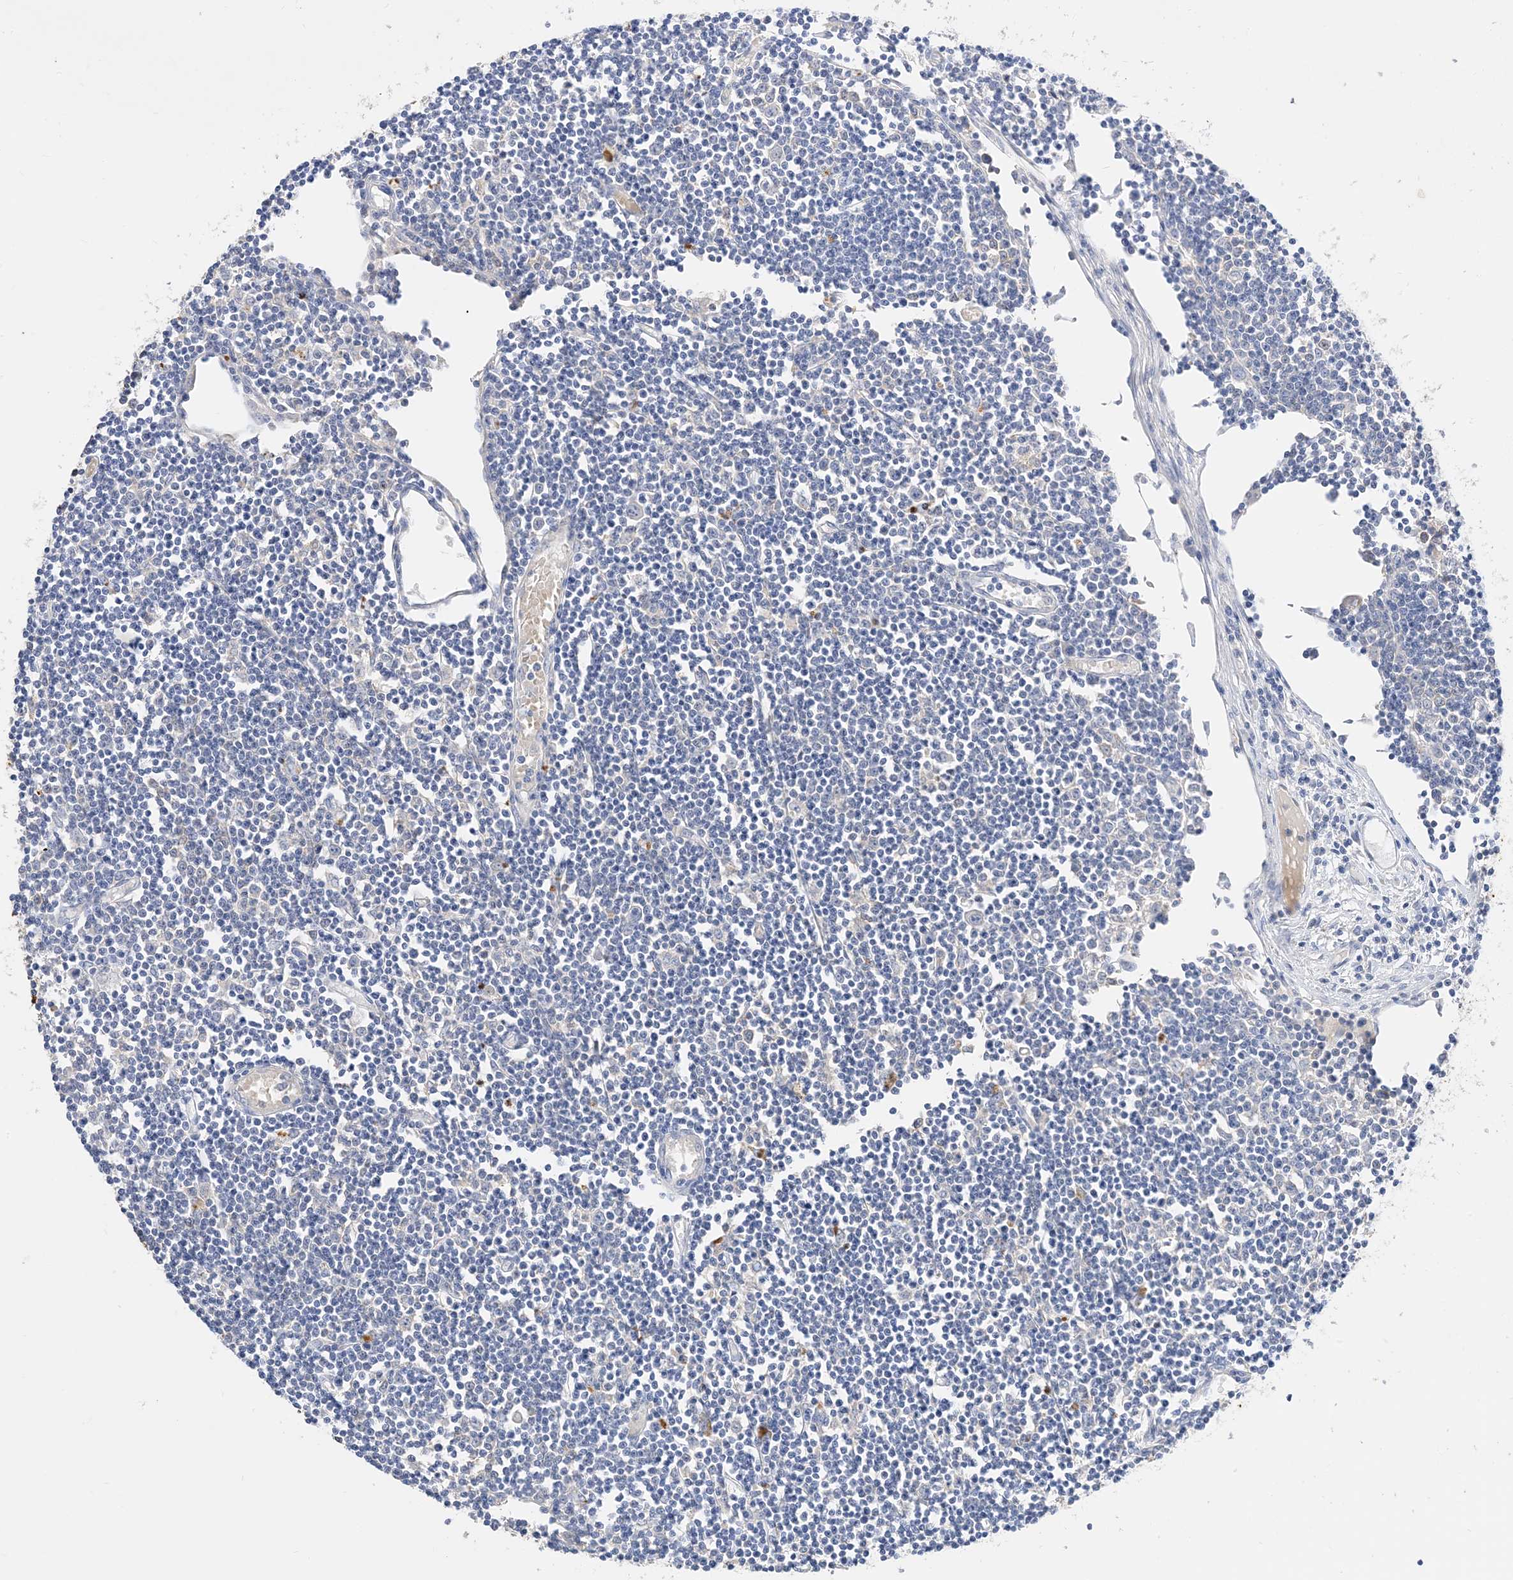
{"staining": {"intensity": "weak", "quantity": "<25%", "location": "cytoplasmic/membranous"}, "tissue": "lymph node", "cell_type": "Non-germinal center cells", "image_type": "normal", "snomed": [{"axis": "morphology", "description": "Normal tissue, NOS"}, {"axis": "topography", "description": "Lymph node"}], "caption": "Immunohistochemistry (IHC) micrograph of benign lymph node: human lymph node stained with DAB (3,3'-diaminobenzidine) demonstrates no significant protein staining in non-germinal center cells.", "gene": "ARV1", "patient": {"sex": "female", "age": 11}}